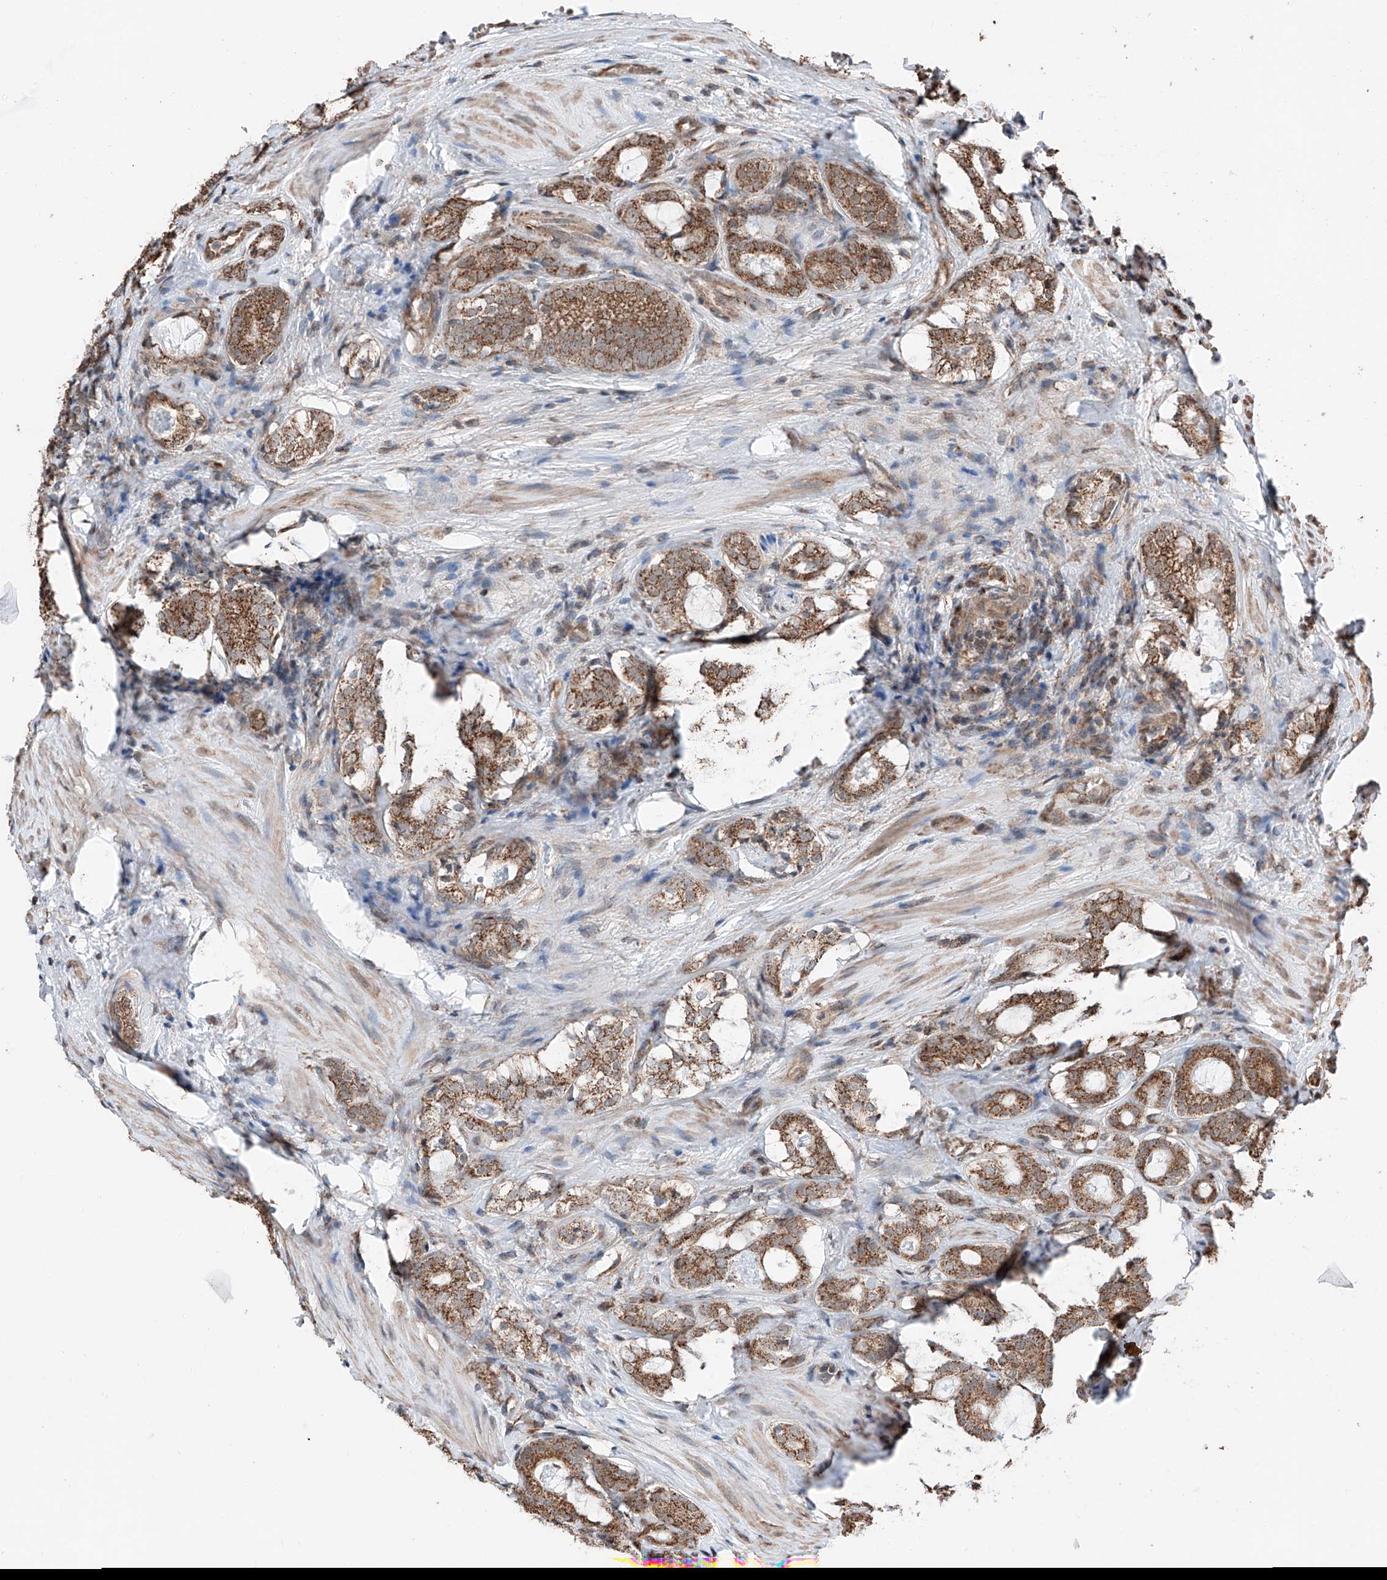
{"staining": {"intensity": "moderate", "quantity": ">75%", "location": "cytoplasmic/membranous"}, "tissue": "prostate cancer", "cell_type": "Tumor cells", "image_type": "cancer", "snomed": [{"axis": "morphology", "description": "Adenocarcinoma, High grade"}, {"axis": "topography", "description": "Prostate"}], "caption": "Prostate cancer stained with DAB IHC displays medium levels of moderate cytoplasmic/membranous staining in about >75% of tumor cells.", "gene": "ZNF445", "patient": {"sex": "male", "age": 63}}